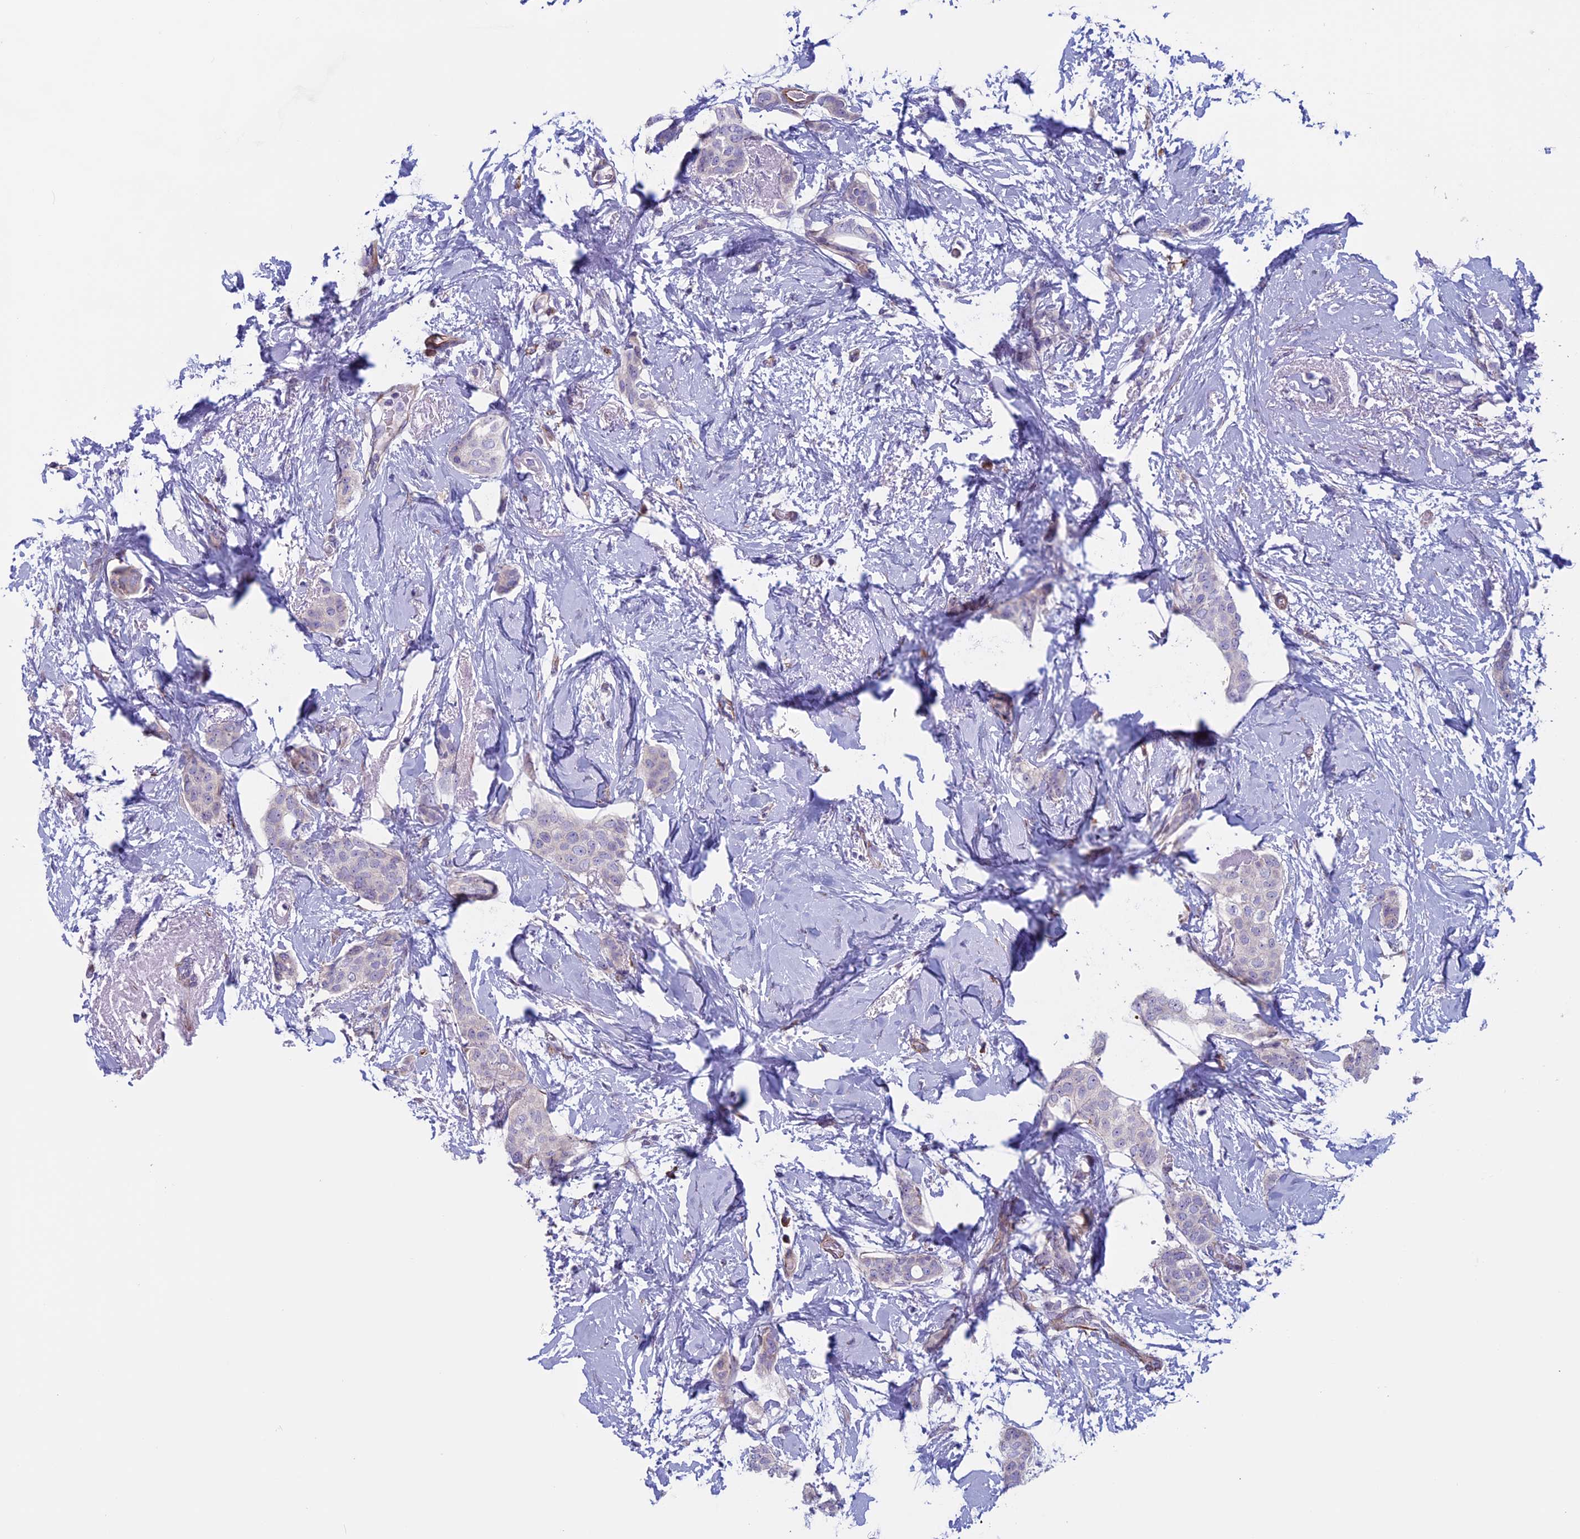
{"staining": {"intensity": "negative", "quantity": "none", "location": "none"}, "tissue": "breast cancer", "cell_type": "Tumor cells", "image_type": "cancer", "snomed": [{"axis": "morphology", "description": "Duct carcinoma"}, {"axis": "topography", "description": "Breast"}], "caption": "IHC image of human invasive ductal carcinoma (breast) stained for a protein (brown), which displays no positivity in tumor cells.", "gene": "BCL2L10", "patient": {"sex": "female", "age": 72}}